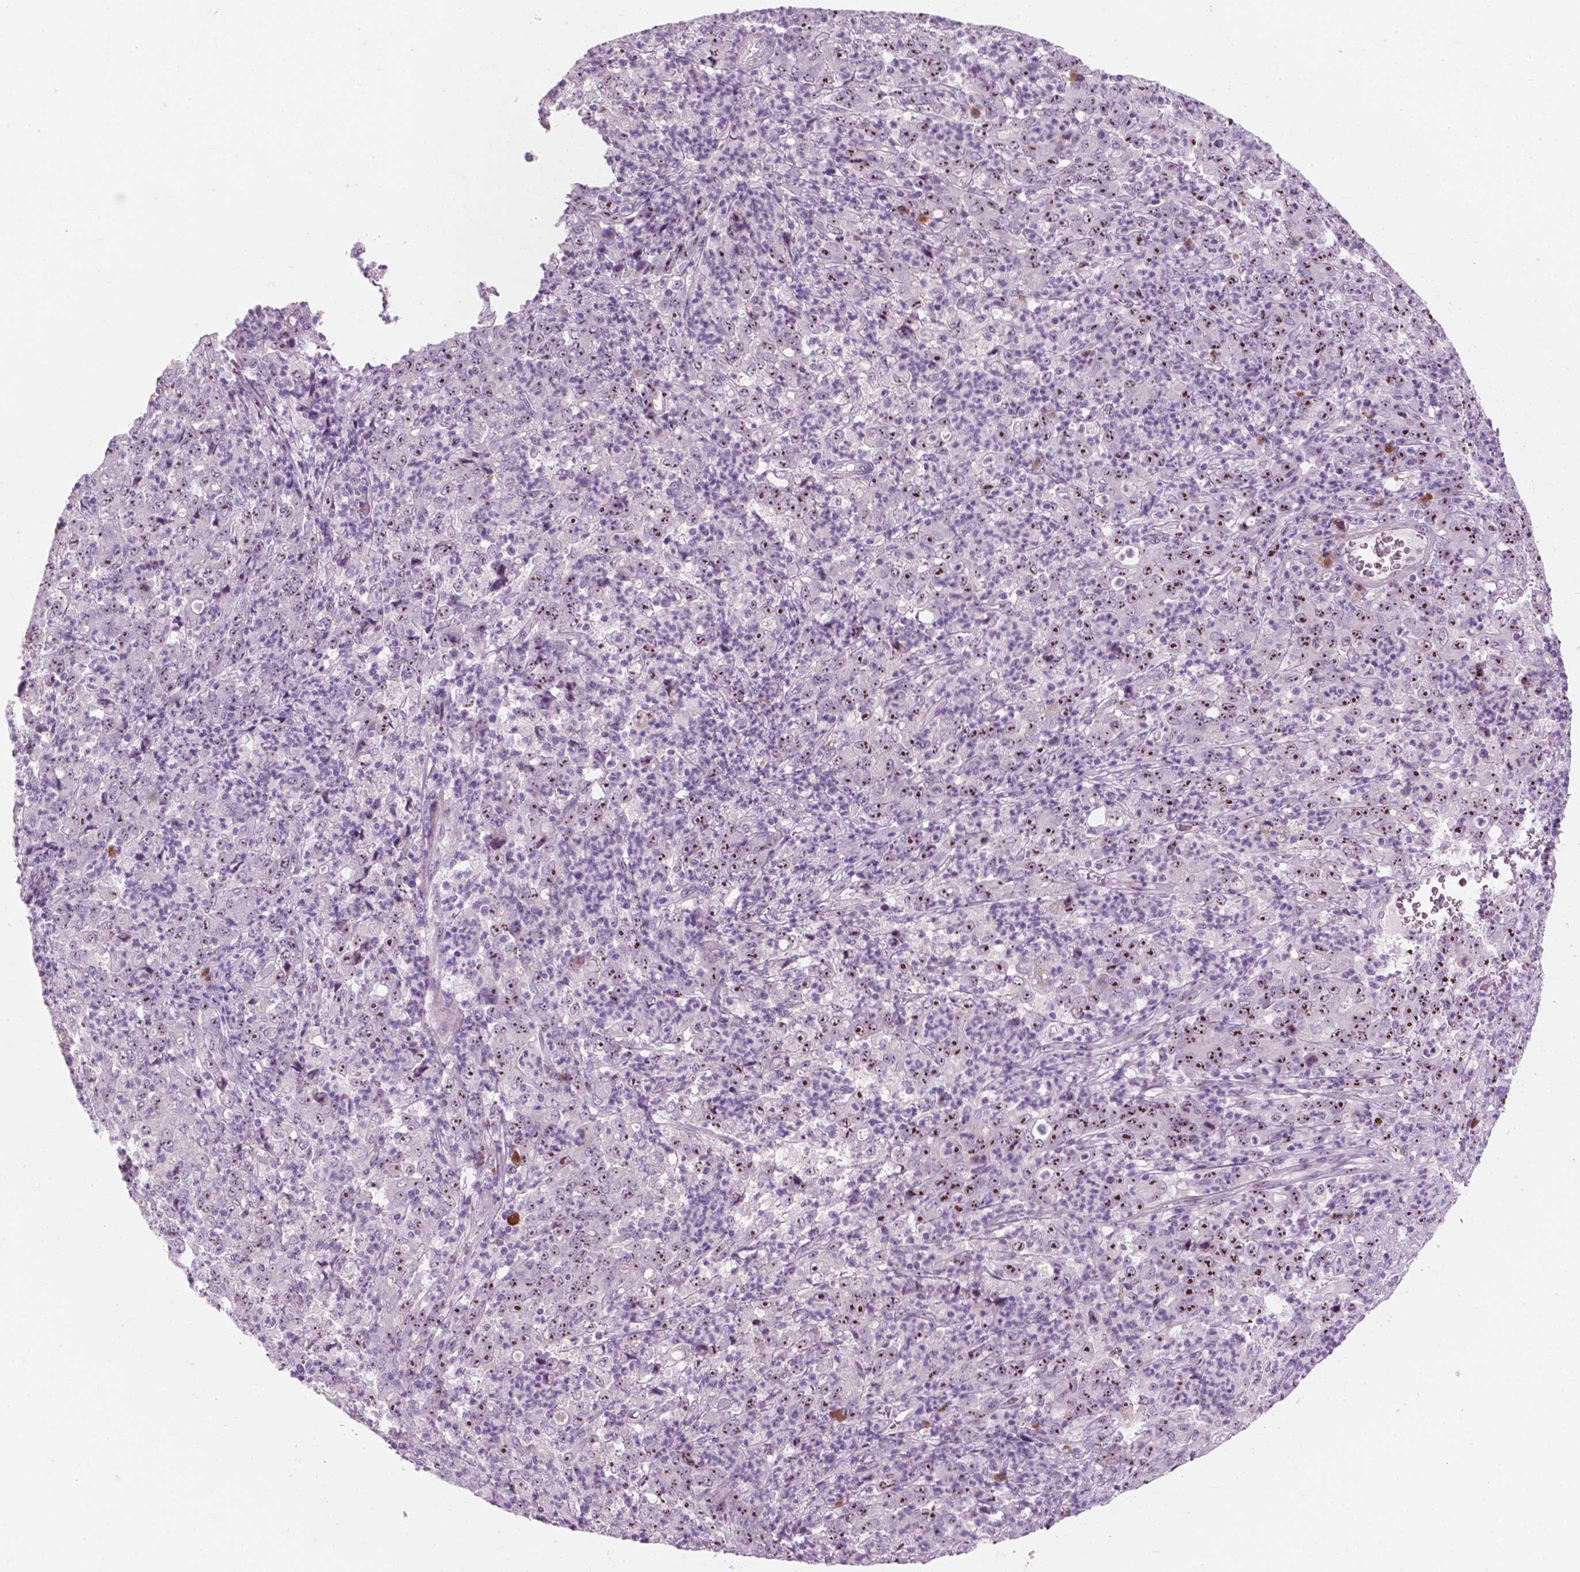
{"staining": {"intensity": "moderate", "quantity": ">75%", "location": "nuclear"}, "tissue": "stomach cancer", "cell_type": "Tumor cells", "image_type": "cancer", "snomed": [{"axis": "morphology", "description": "Adenocarcinoma, NOS"}, {"axis": "topography", "description": "Stomach, lower"}], "caption": "Immunohistochemical staining of human stomach cancer (adenocarcinoma) shows medium levels of moderate nuclear protein expression in approximately >75% of tumor cells.", "gene": "ZNF853", "patient": {"sex": "female", "age": 71}}